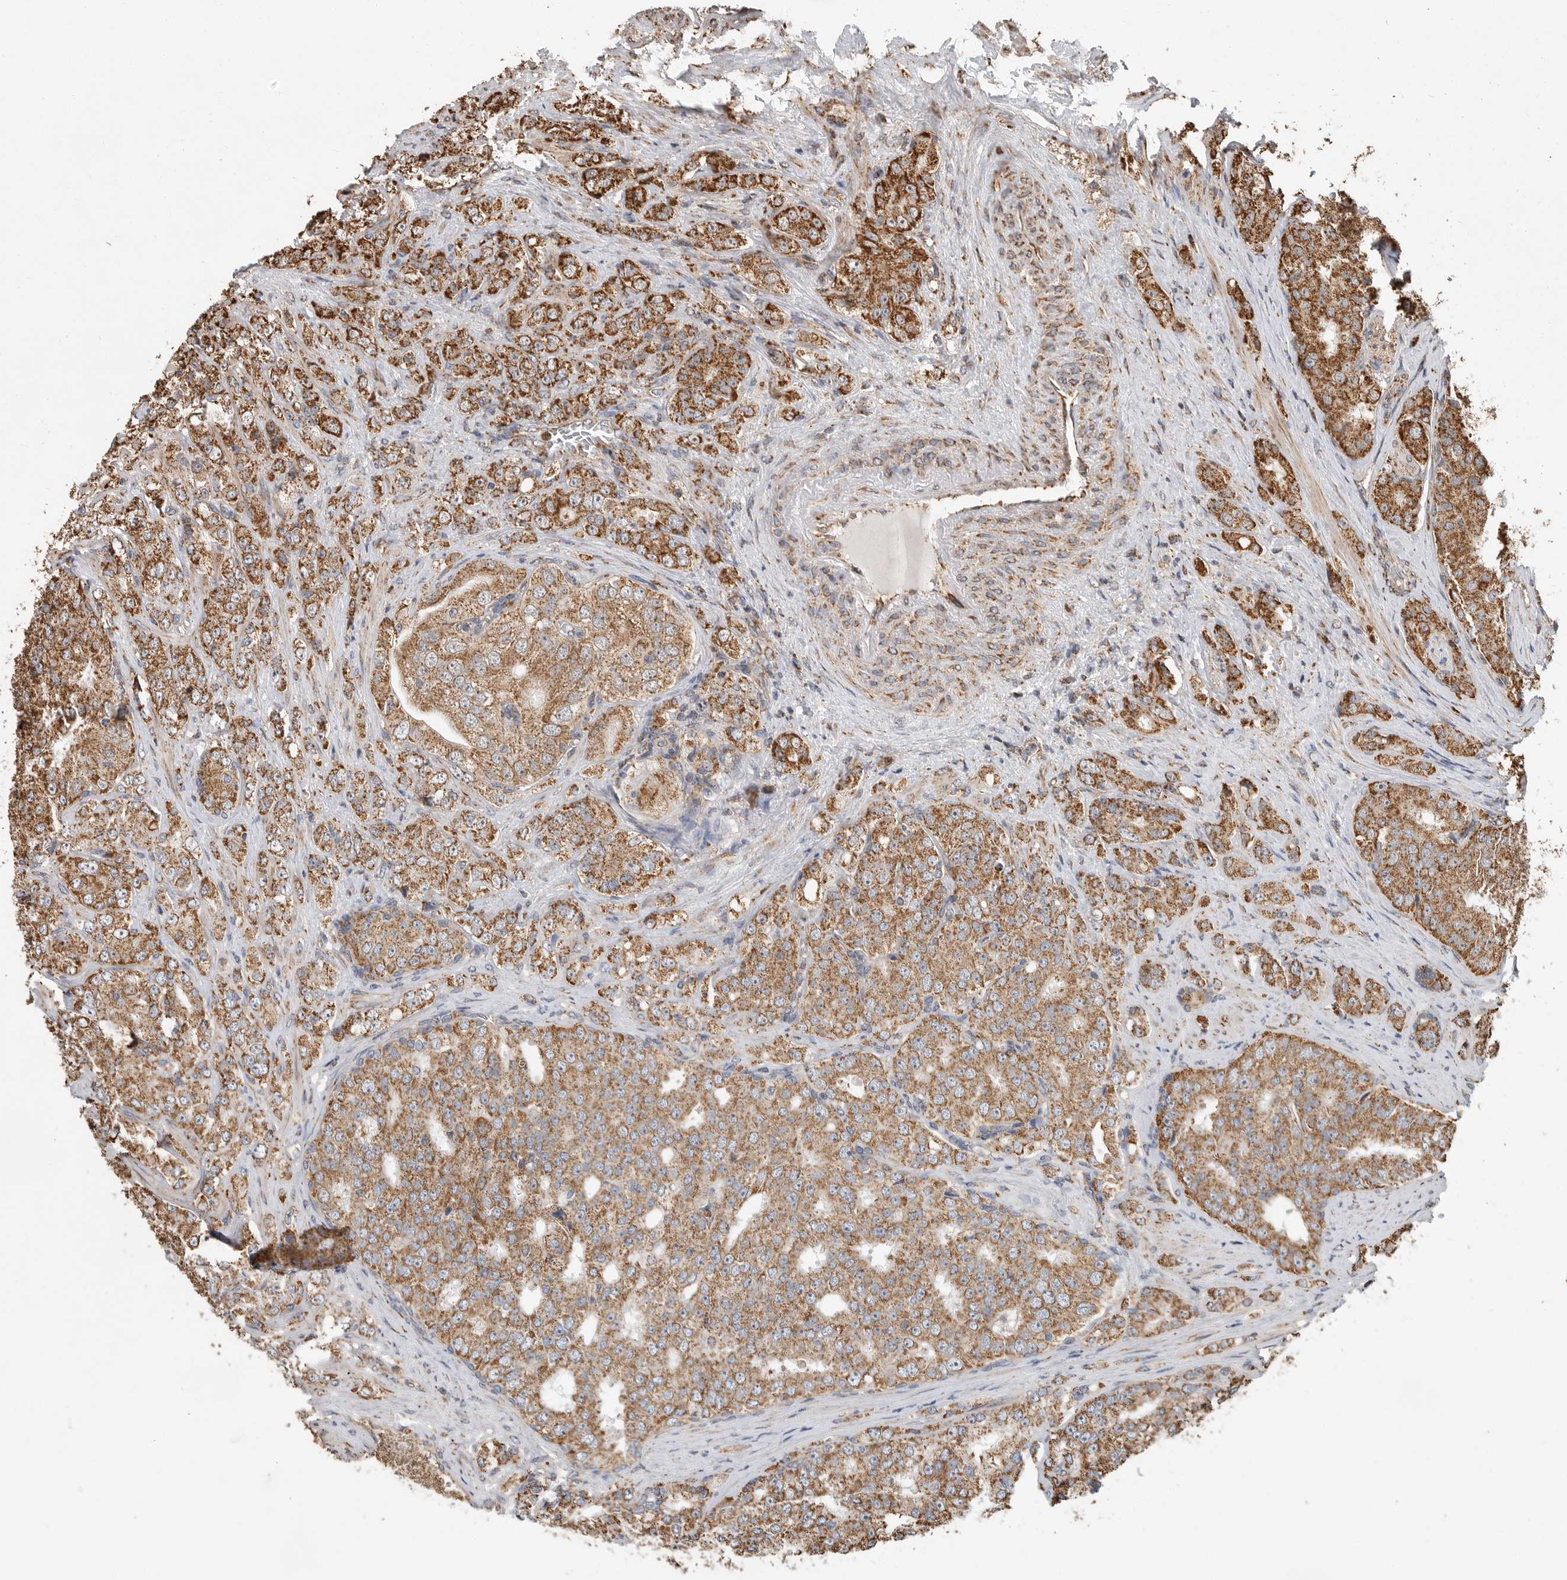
{"staining": {"intensity": "moderate", "quantity": ">75%", "location": "cytoplasmic/membranous"}, "tissue": "prostate cancer", "cell_type": "Tumor cells", "image_type": "cancer", "snomed": [{"axis": "morphology", "description": "Adenocarcinoma, High grade"}, {"axis": "topography", "description": "Prostate"}], "caption": "Protein expression analysis of high-grade adenocarcinoma (prostate) reveals moderate cytoplasmic/membranous staining in approximately >75% of tumor cells.", "gene": "GCNT2", "patient": {"sex": "male", "age": 58}}